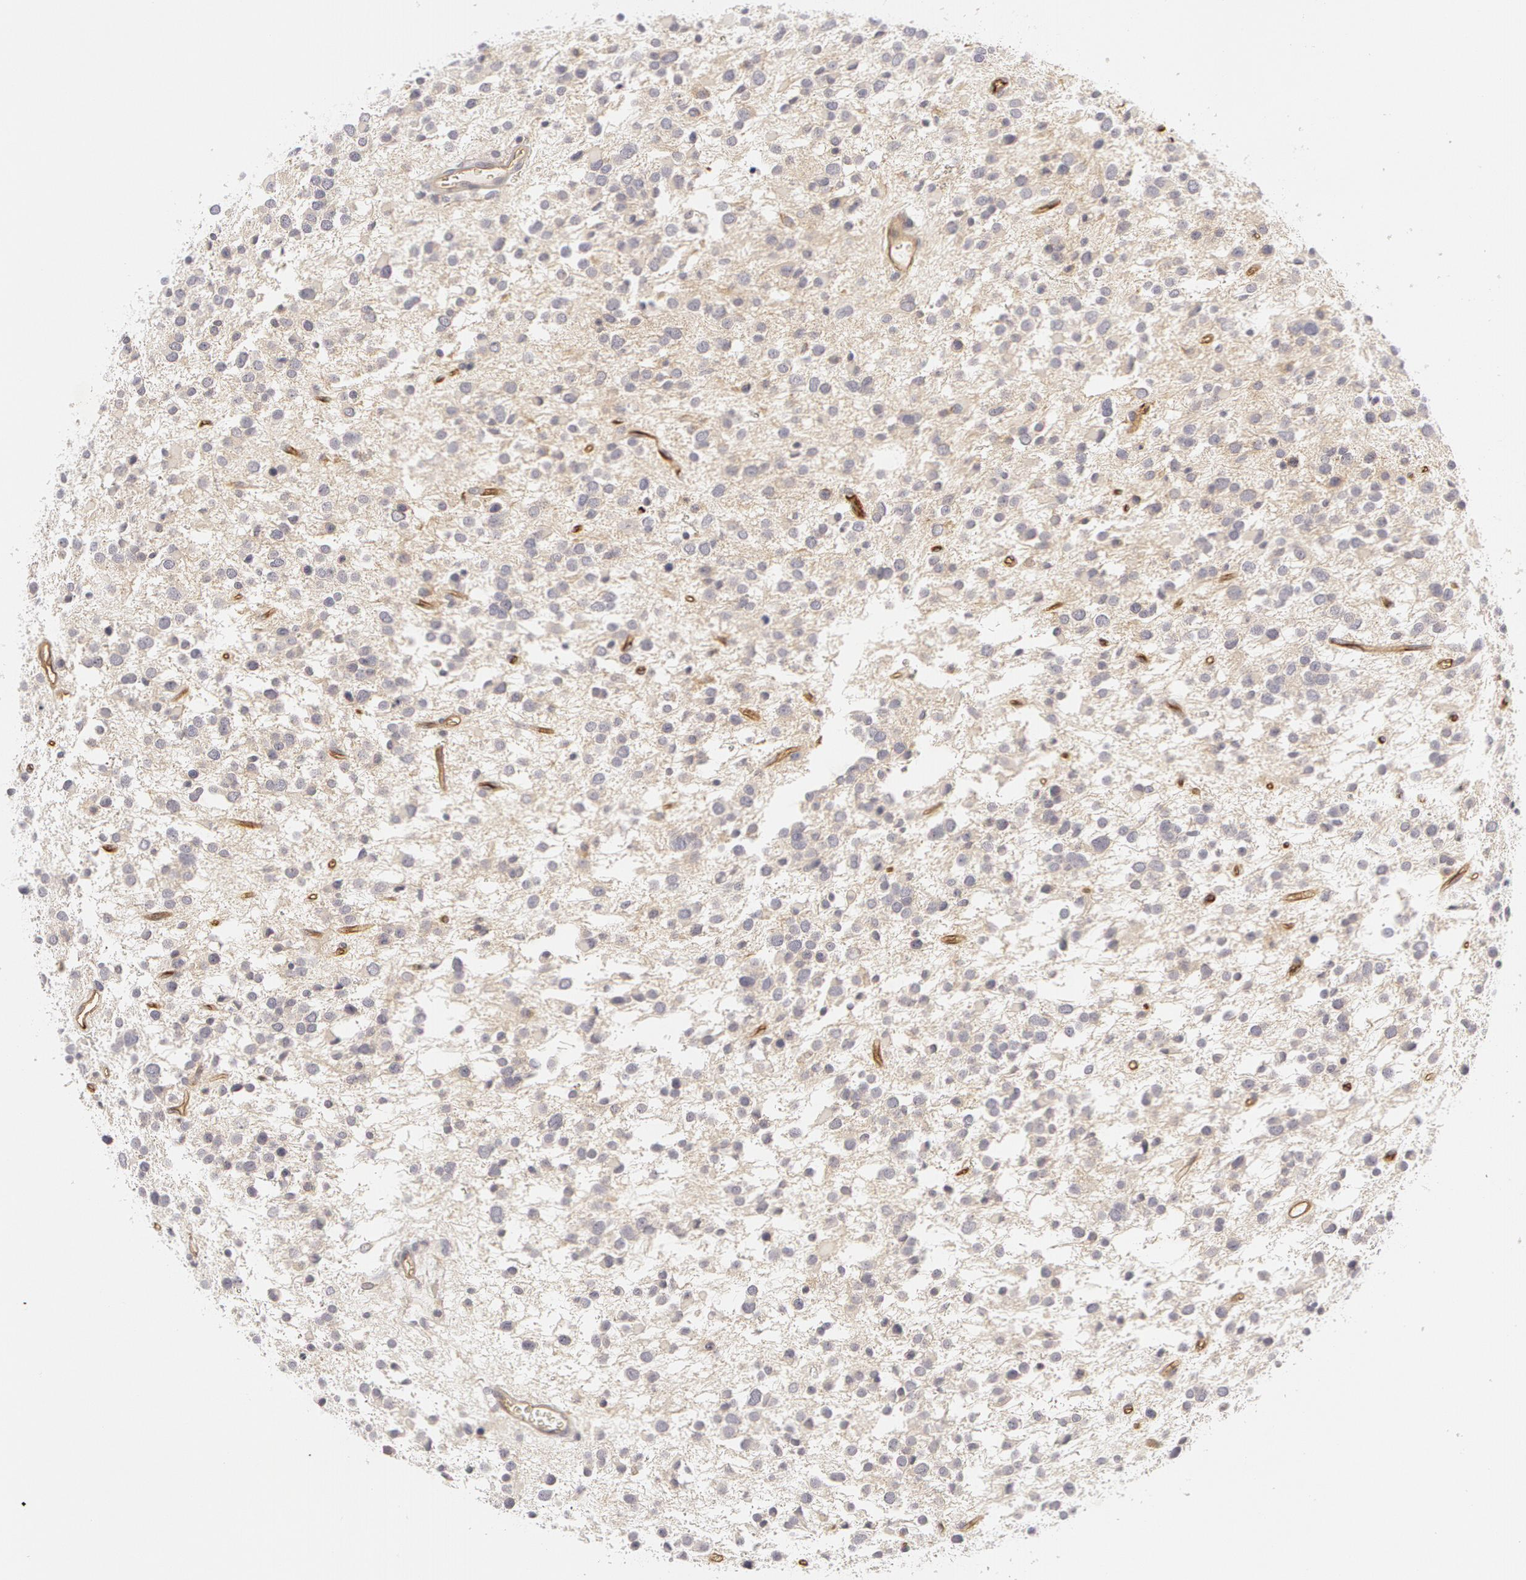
{"staining": {"intensity": "weak", "quantity": "25%-75%", "location": "cytoplasmic/membranous"}, "tissue": "glioma", "cell_type": "Tumor cells", "image_type": "cancer", "snomed": [{"axis": "morphology", "description": "Glioma, malignant, Low grade"}, {"axis": "topography", "description": "Brain"}], "caption": "IHC (DAB (3,3'-diaminobenzidine)) staining of human malignant glioma (low-grade) demonstrates weak cytoplasmic/membranous protein staining in about 25%-75% of tumor cells. Immunohistochemistry (ihc) stains the protein in brown and the nuclei are stained blue.", "gene": "ABCB1", "patient": {"sex": "female", "age": 36}}